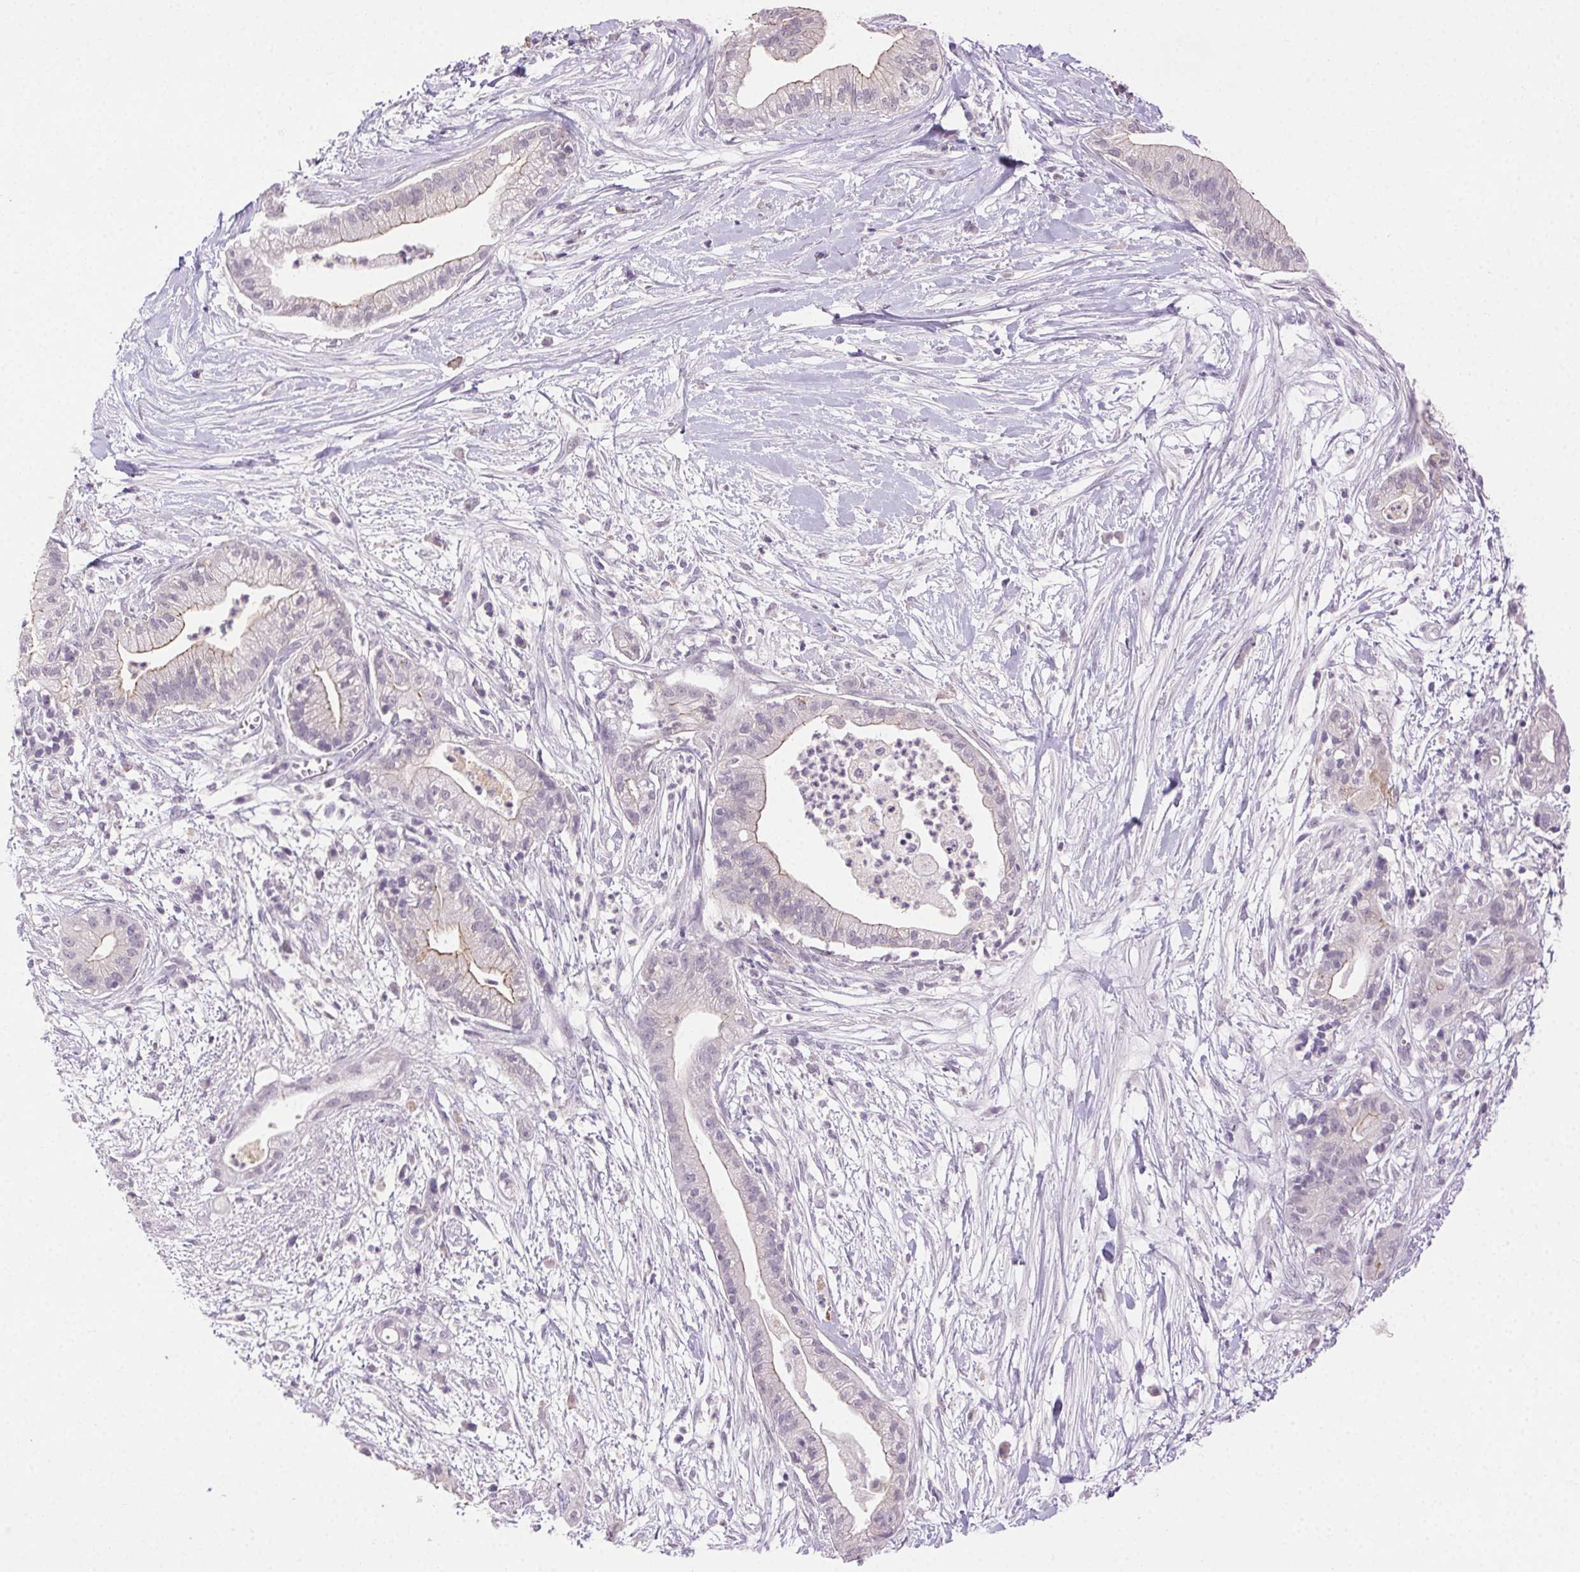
{"staining": {"intensity": "weak", "quantity": "<25%", "location": "cytoplasmic/membranous"}, "tissue": "pancreatic cancer", "cell_type": "Tumor cells", "image_type": "cancer", "snomed": [{"axis": "morphology", "description": "Normal tissue, NOS"}, {"axis": "morphology", "description": "Adenocarcinoma, NOS"}, {"axis": "topography", "description": "Lymph node"}, {"axis": "topography", "description": "Pancreas"}], "caption": "A high-resolution histopathology image shows immunohistochemistry staining of pancreatic adenocarcinoma, which shows no significant staining in tumor cells. The staining was performed using DAB to visualize the protein expression in brown, while the nuclei were stained in blue with hematoxylin (Magnification: 20x).", "gene": "CLDN10", "patient": {"sex": "female", "age": 58}}